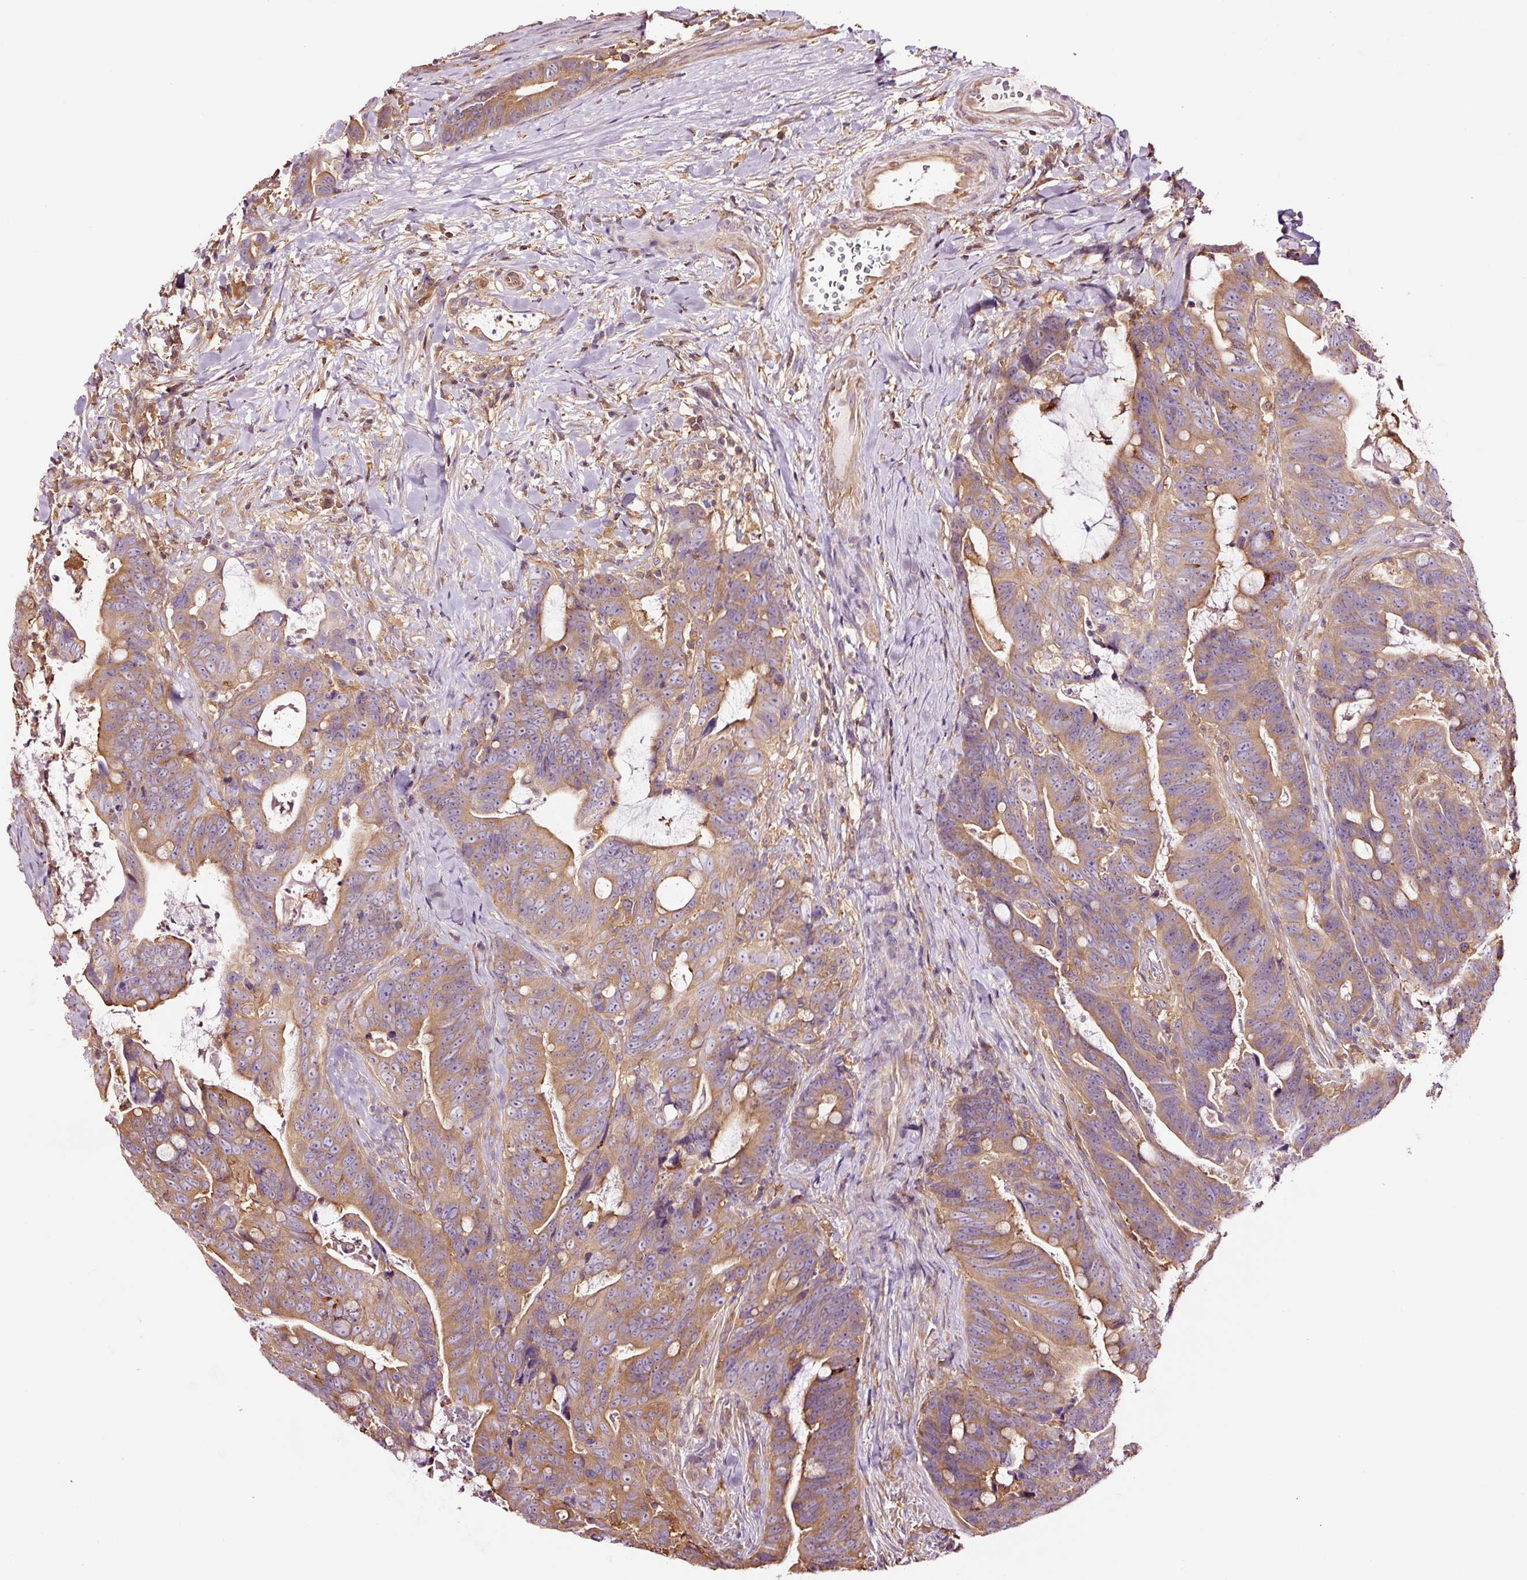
{"staining": {"intensity": "moderate", "quantity": ">75%", "location": "cytoplasmic/membranous"}, "tissue": "colorectal cancer", "cell_type": "Tumor cells", "image_type": "cancer", "snomed": [{"axis": "morphology", "description": "Adenocarcinoma, NOS"}, {"axis": "topography", "description": "Colon"}], "caption": "A micrograph of human colorectal cancer (adenocarcinoma) stained for a protein reveals moderate cytoplasmic/membranous brown staining in tumor cells.", "gene": "METAP1", "patient": {"sex": "female", "age": 82}}